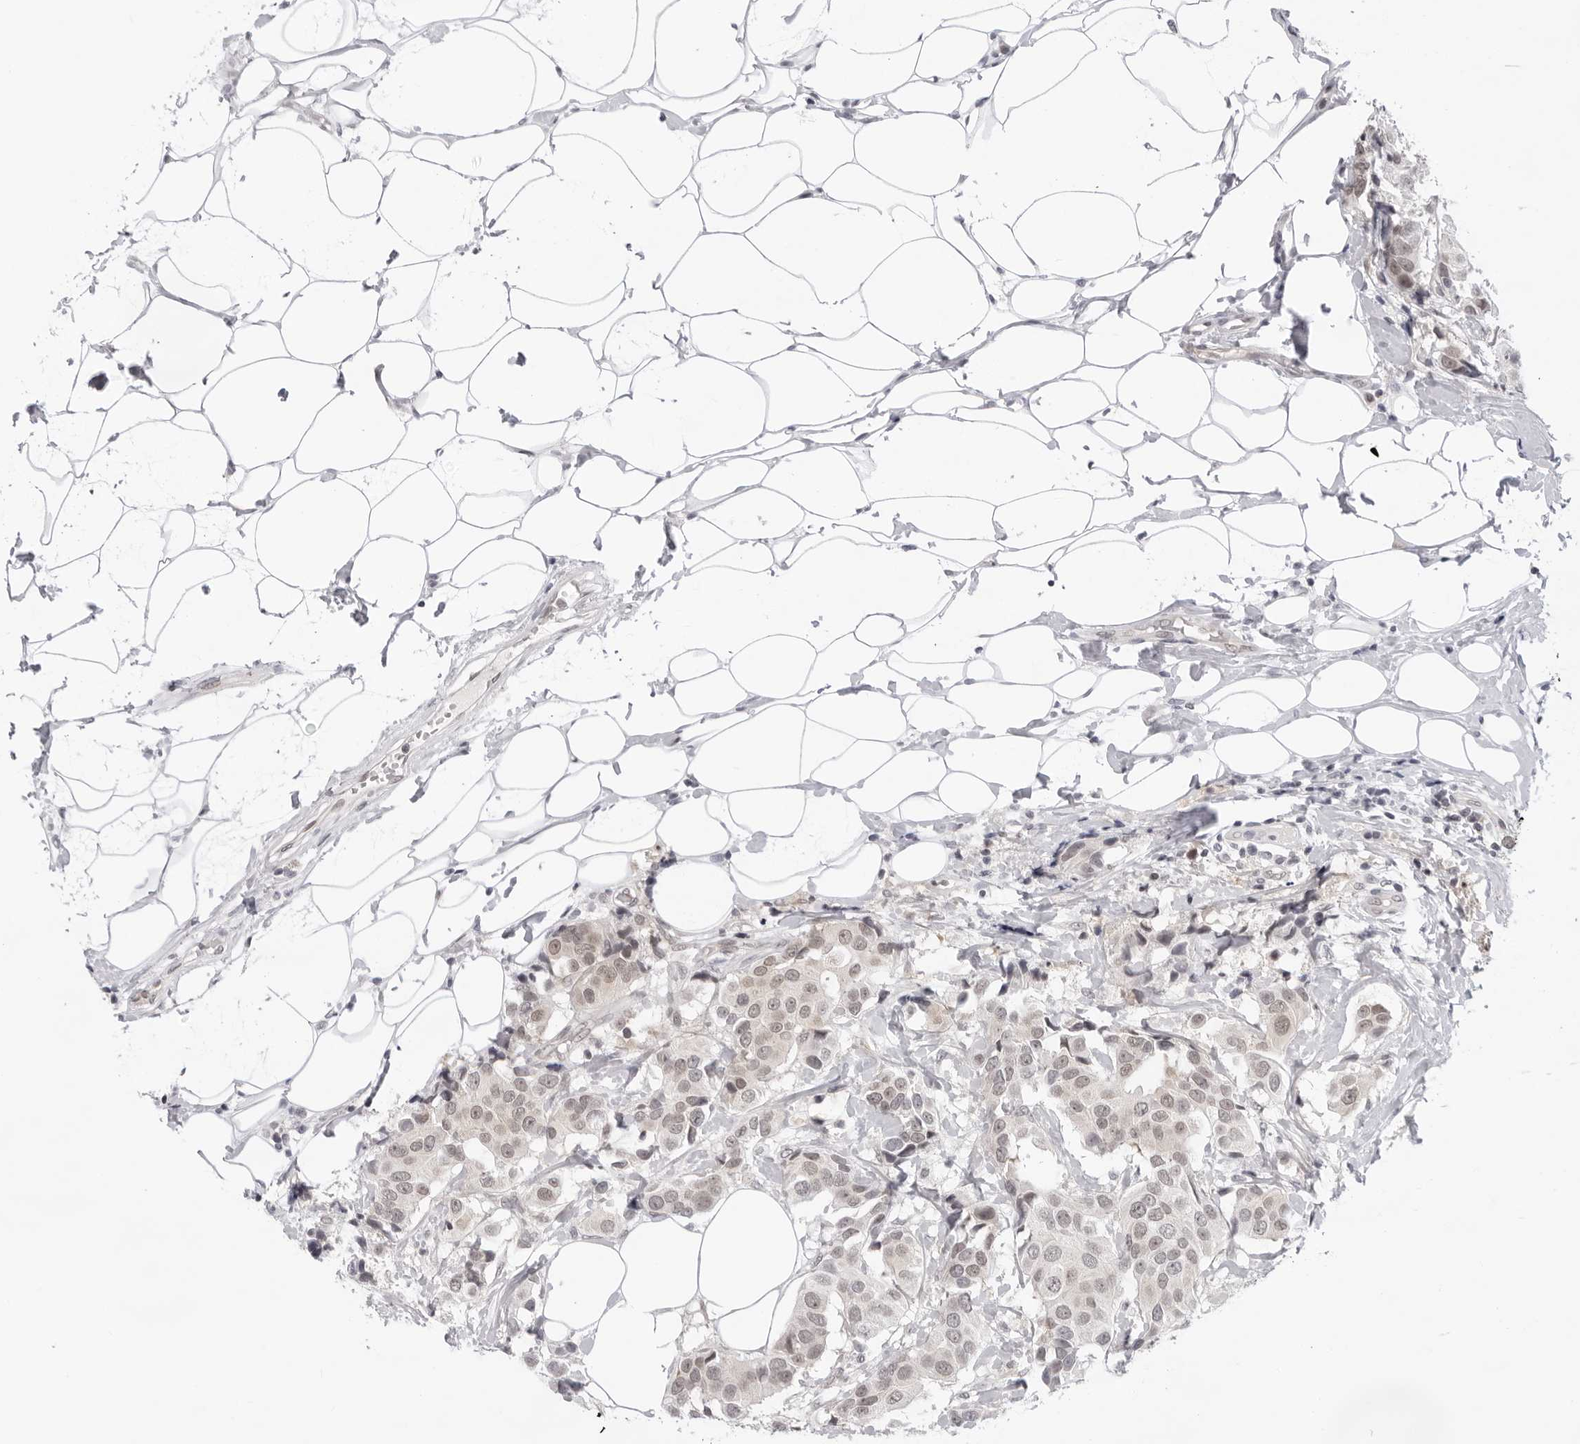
{"staining": {"intensity": "weak", "quantity": "<25%", "location": "nuclear"}, "tissue": "breast cancer", "cell_type": "Tumor cells", "image_type": "cancer", "snomed": [{"axis": "morphology", "description": "Normal tissue, NOS"}, {"axis": "morphology", "description": "Duct carcinoma"}, {"axis": "topography", "description": "Breast"}], "caption": "The histopathology image shows no staining of tumor cells in breast invasive ductal carcinoma.", "gene": "CASP7", "patient": {"sex": "female", "age": 39}}